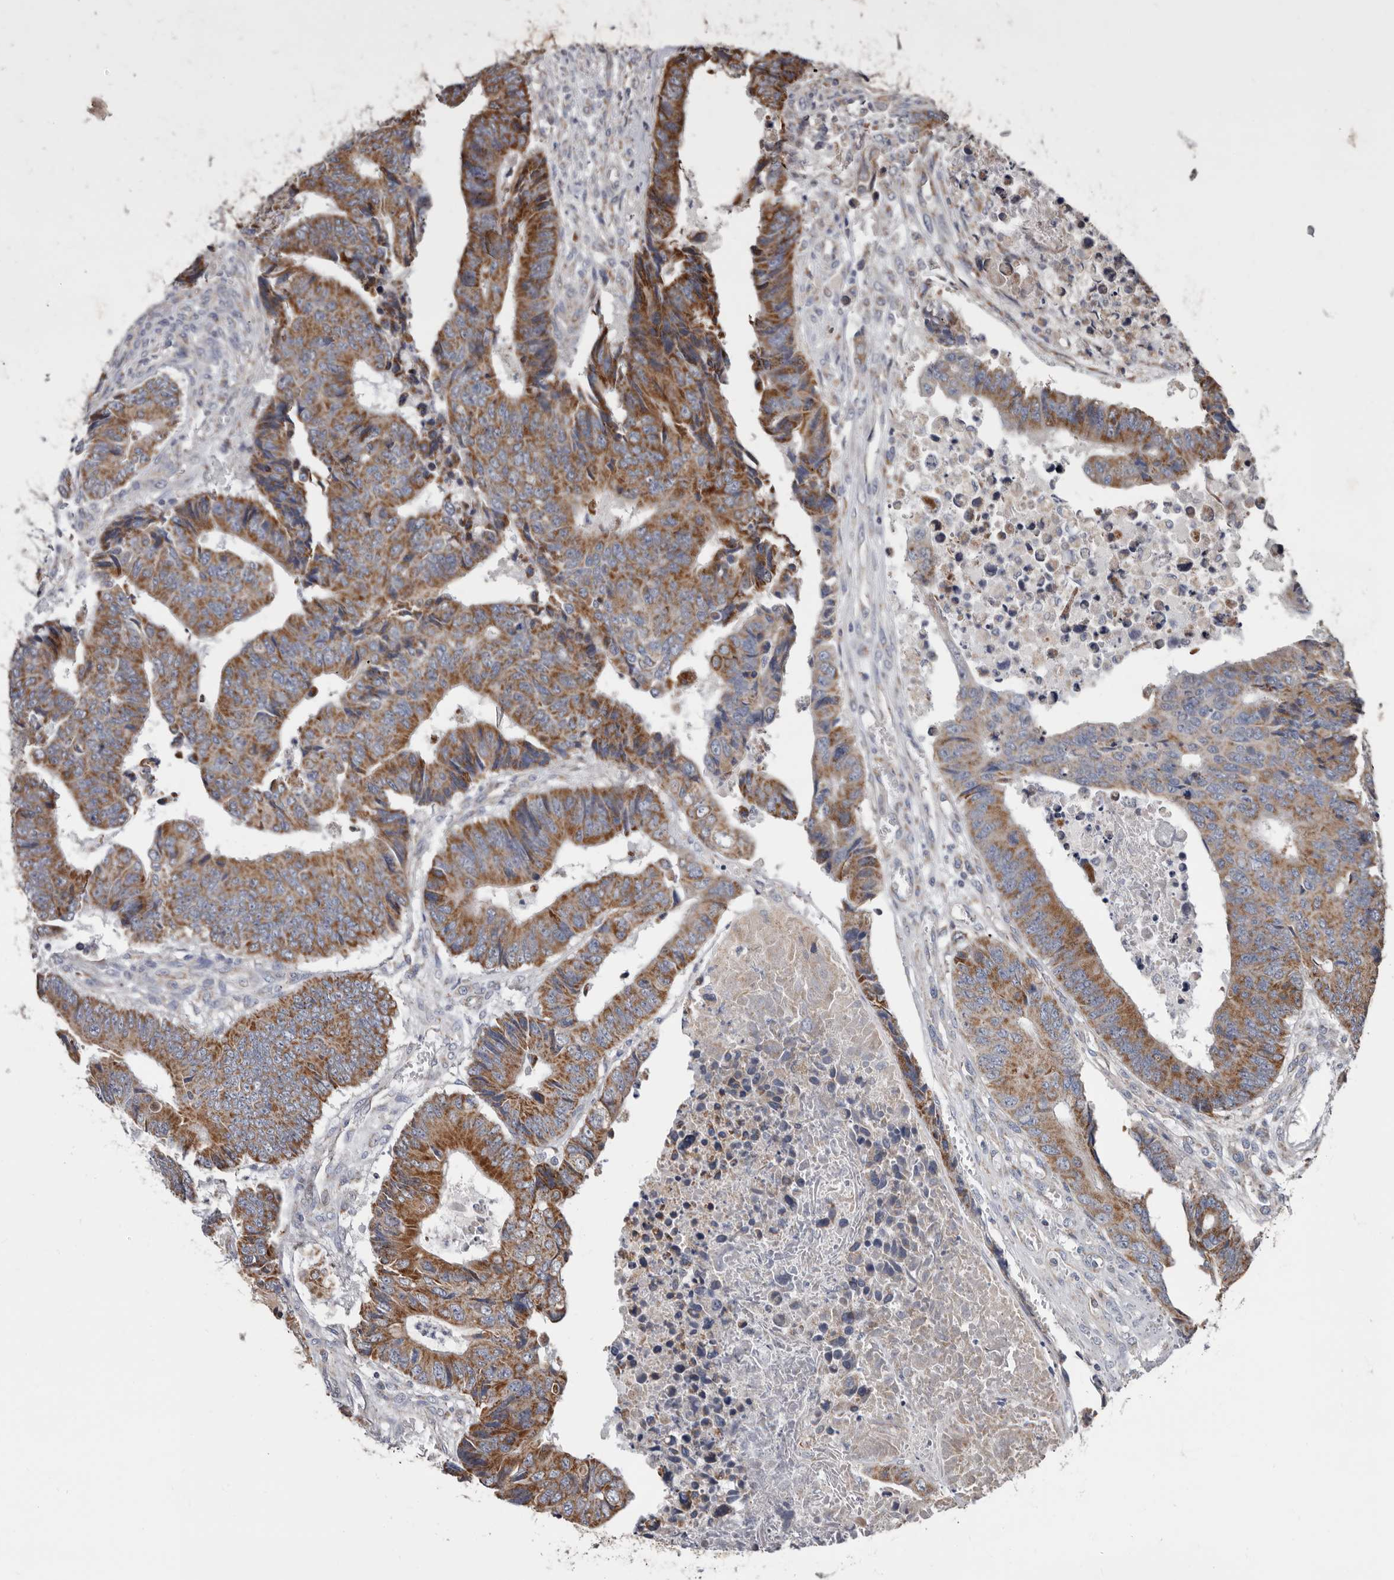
{"staining": {"intensity": "strong", "quantity": "25%-75%", "location": "cytoplasmic/membranous"}, "tissue": "colorectal cancer", "cell_type": "Tumor cells", "image_type": "cancer", "snomed": [{"axis": "morphology", "description": "Adenocarcinoma, NOS"}, {"axis": "topography", "description": "Rectum"}], "caption": "Immunohistochemistry (IHC) of adenocarcinoma (colorectal) exhibits high levels of strong cytoplasmic/membranous positivity in approximately 25%-75% of tumor cells. The staining was performed using DAB to visualize the protein expression in brown, while the nuclei were stained in blue with hematoxylin (Magnification: 20x).", "gene": "MRPL18", "patient": {"sex": "male", "age": 84}}